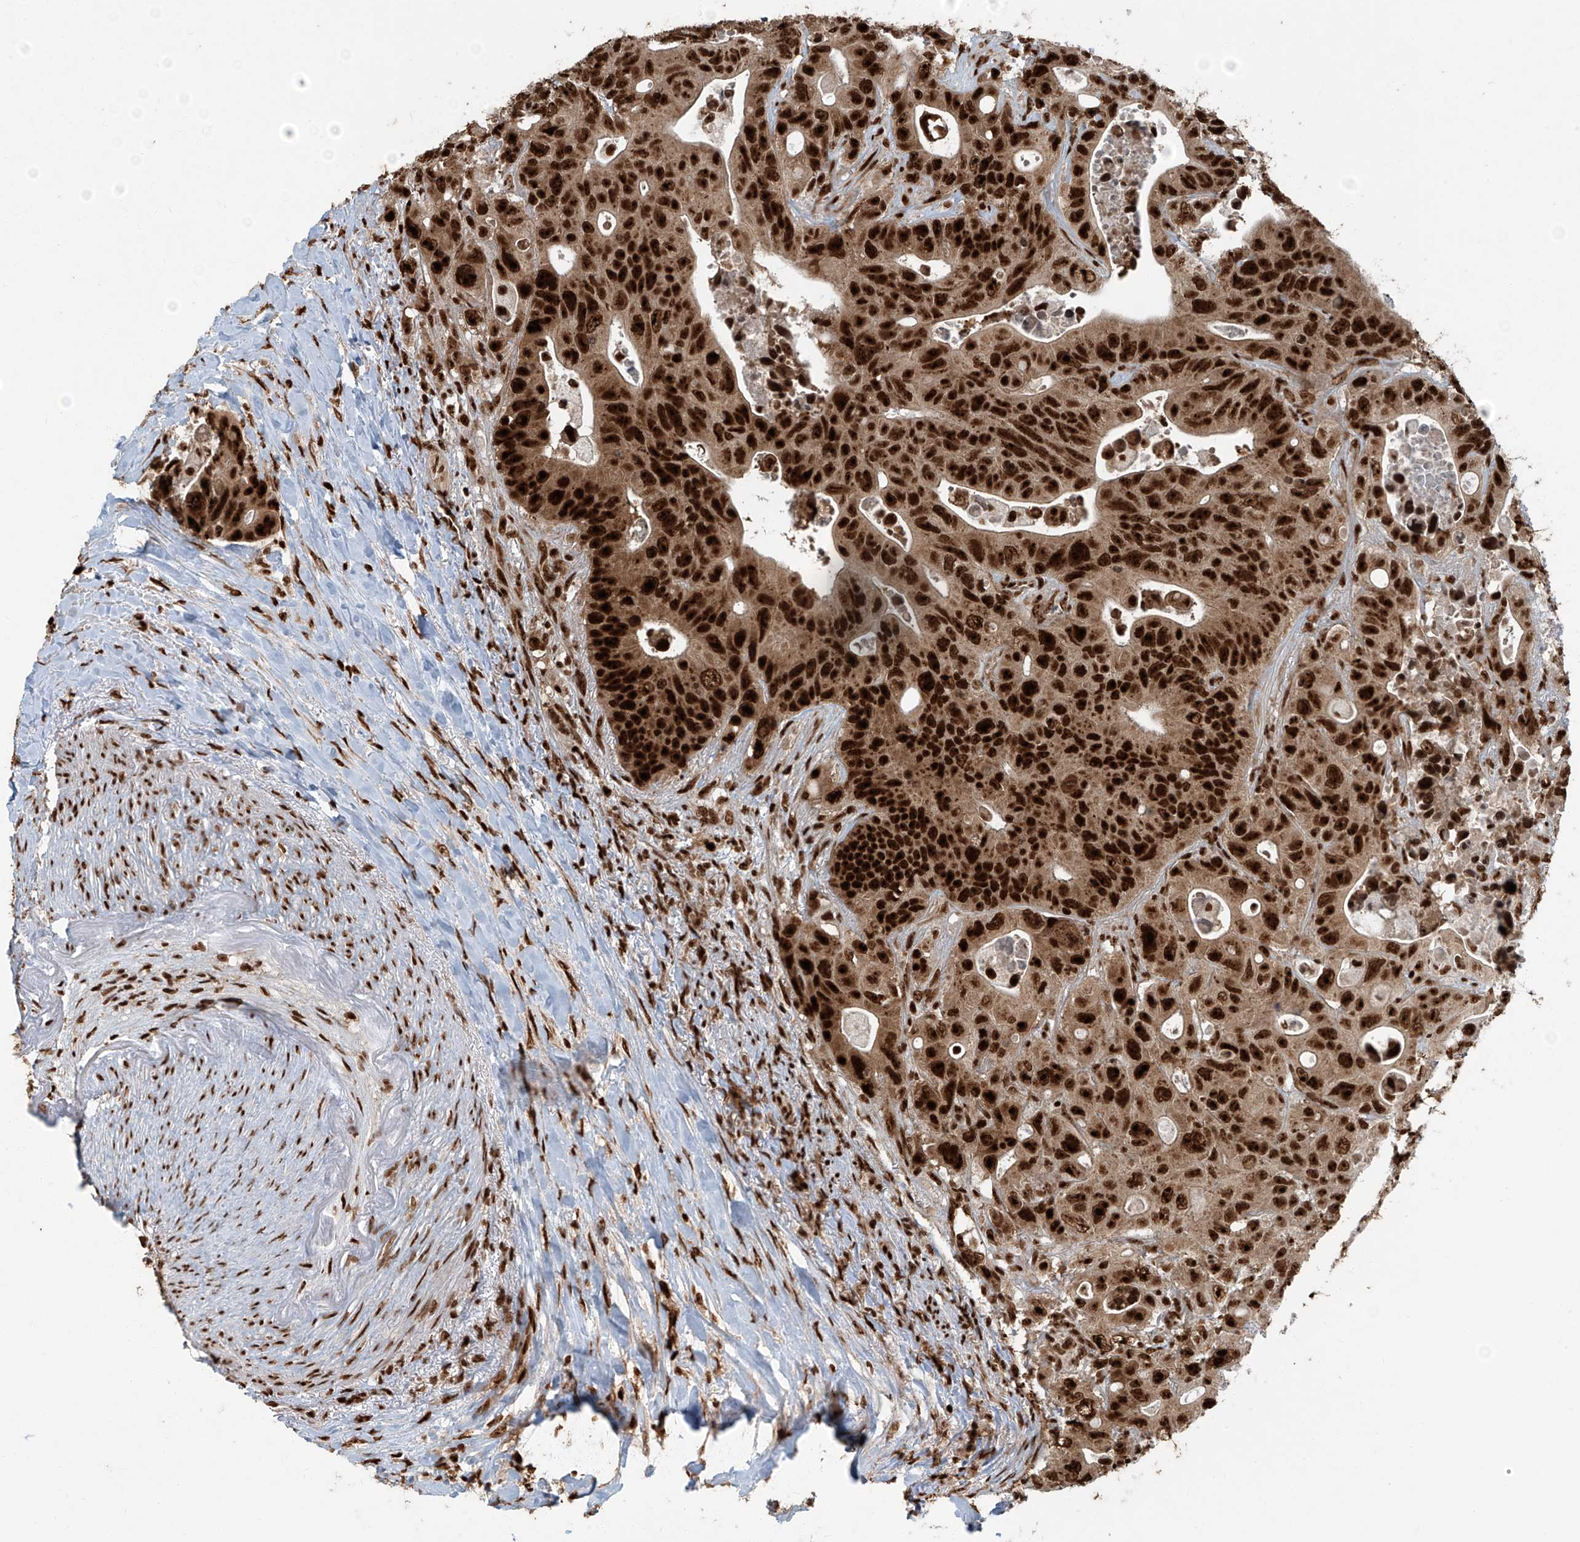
{"staining": {"intensity": "strong", "quantity": ">75%", "location": "nuclear"}, "tissue": "colorectal cancer", "cell_type": "Tumor cells", "image_type": "cancer", "snomed": [{"axis": "morphology", "description": "Adenocarcinoma, NOS"}, {"axis": "topography", "description": "Colon"}], "caption": "Immunohistochemistry image of neoplastic tissue: colorectal adenocarcinoma stained using IHC displays high levels of strong protein expression localized specifically in the nuclear of tumor cells, appearing as a nuclear brown color.", "gene": "FAM193B", "patient": {"sex": "female", "age": 46}}